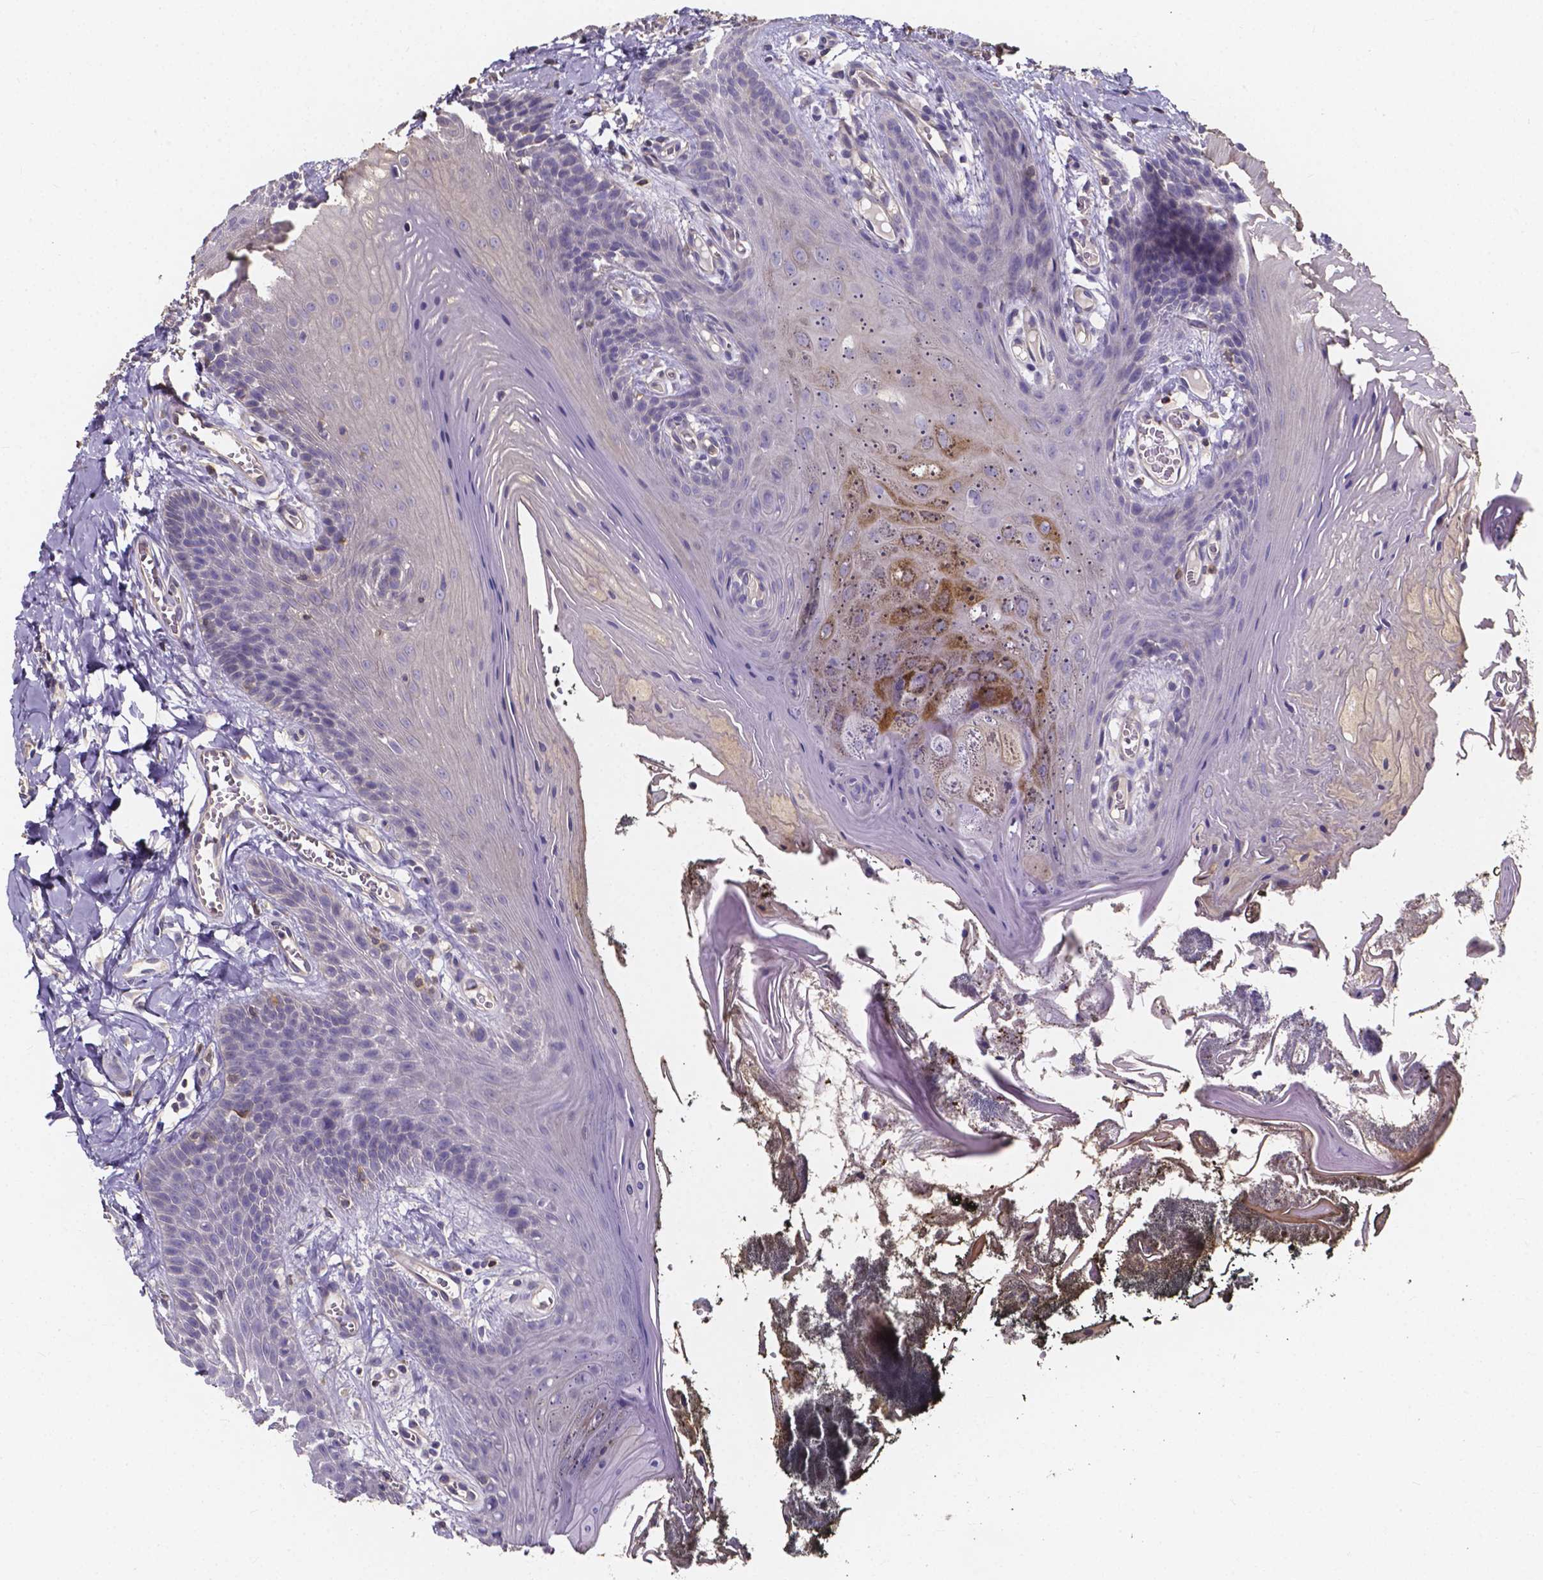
{"staining": {"intensity": "moderate", "quantity": "<25%", "location": "cytoplasmic/membranous,nuclear"}, "tissue": "oral mucosa", "cell_type": "Squamous epithelial cells", "image_type": "normal", "snomed": [{"axis": "morphology", "description": "Normal tissue, NOS"}, {"axis": "topography", "description": "Oral tissue"}], "caption": "A low amount of moderate cytoplasmic/membranous,nuclear positivity is seen in about <25% of squamous epithelial cells in unremarkable oral mucosa. (DAB (3,3'-diaminobenzidine) IHC with brightfield microscopy, high magnification).", "gene": "THEMIS", "patient": {"sex": "male", "age": 9}}